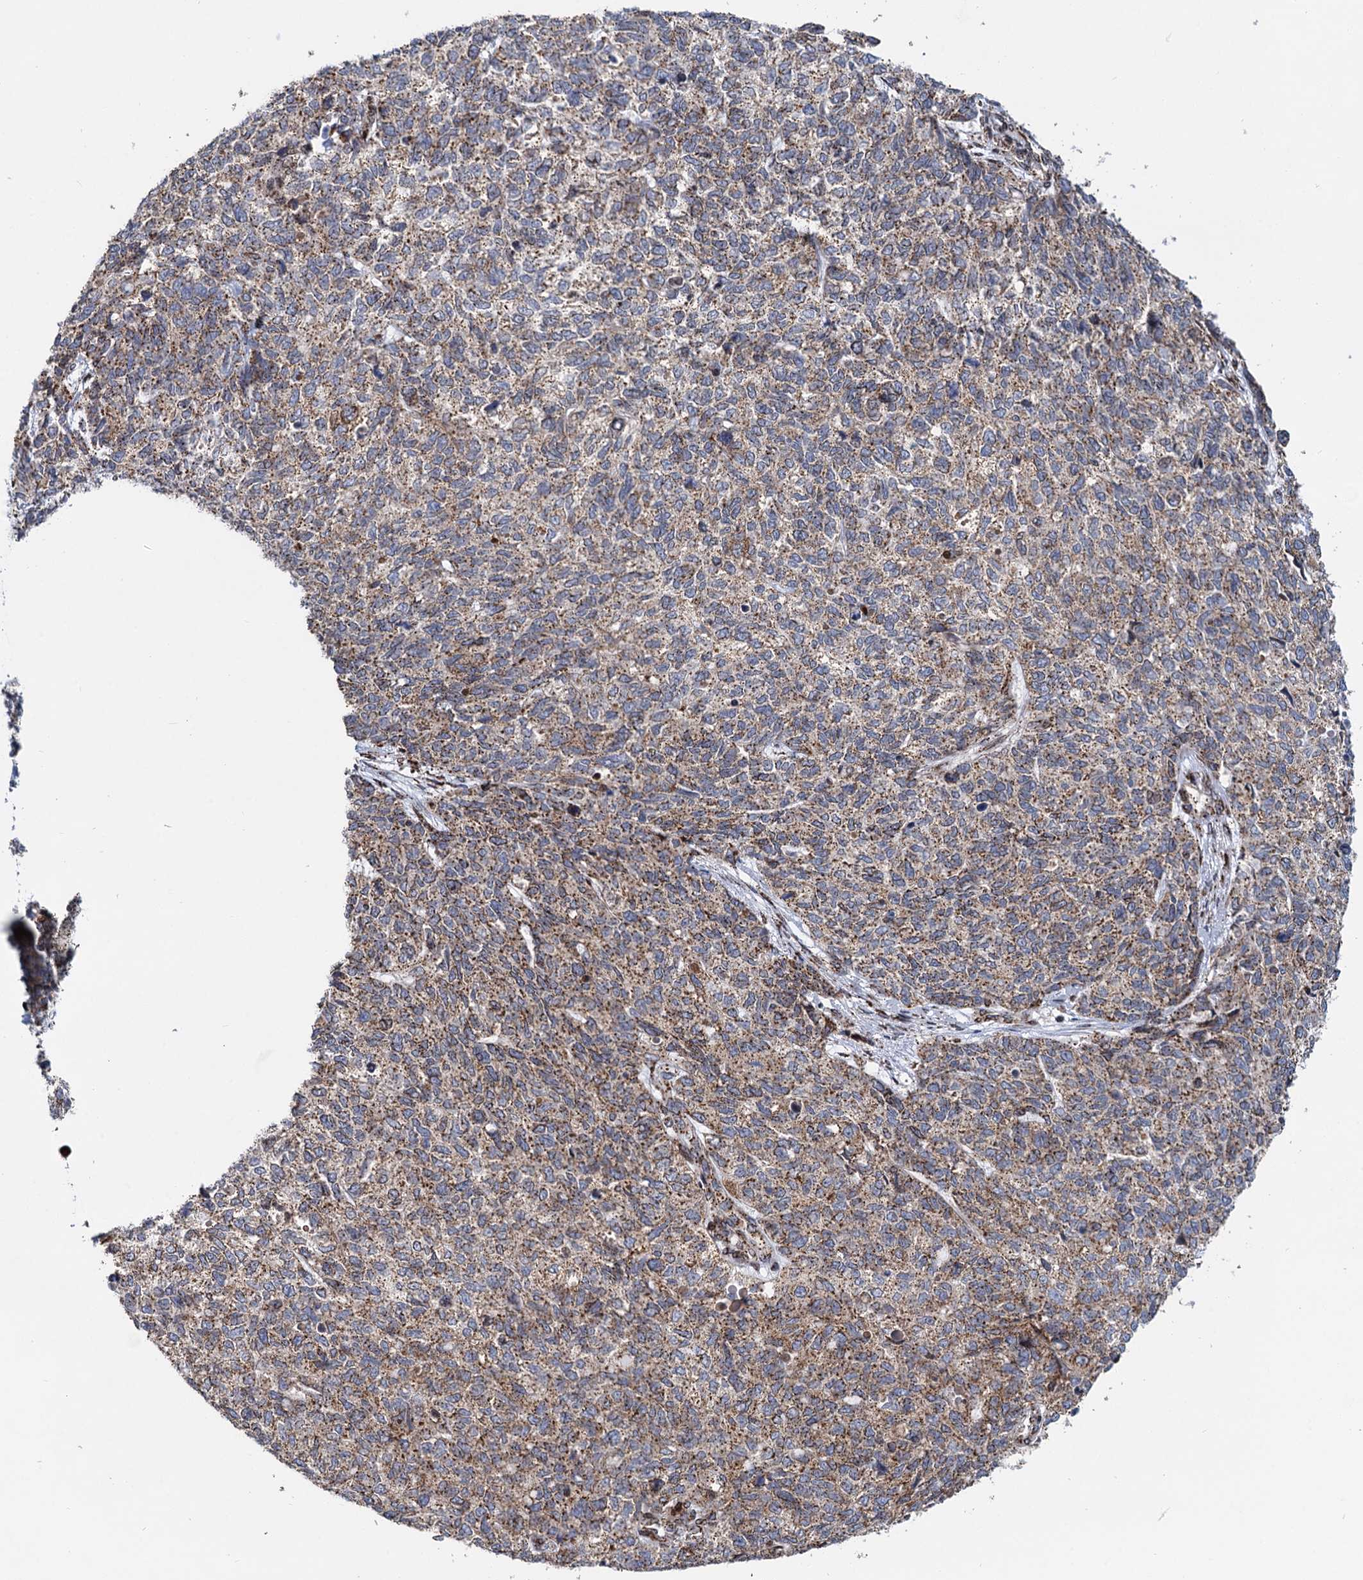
{"staining": {"intensity": "moderate", "quantity": ">75%", "location": "cytoplasmic/membranous"}, "tissue": "cervical cancer", "cell_type": "Tumor cells", "image_type": "cancer", "snomed": [{"axis": "morphology", "description": "Squamous cell carcinoma, NOS"}, {"axis": "topography", "description": "Cervix"}], "caption": "The image displays immunohistochemical staining of cervical squamous cell carcinoma. There is moderate cytoplasmic/membranous positivity is present in about >75% of tumor cells. The staining was performed using DAB (3,3'-diaminobenzidine) to visualize the protein expression in brown, while the nuclei were stained in blue with hematoxylin (Magnification: 20x).", "gene": "SUPT20H", "patient": {"sex": "female", "age": 63}}